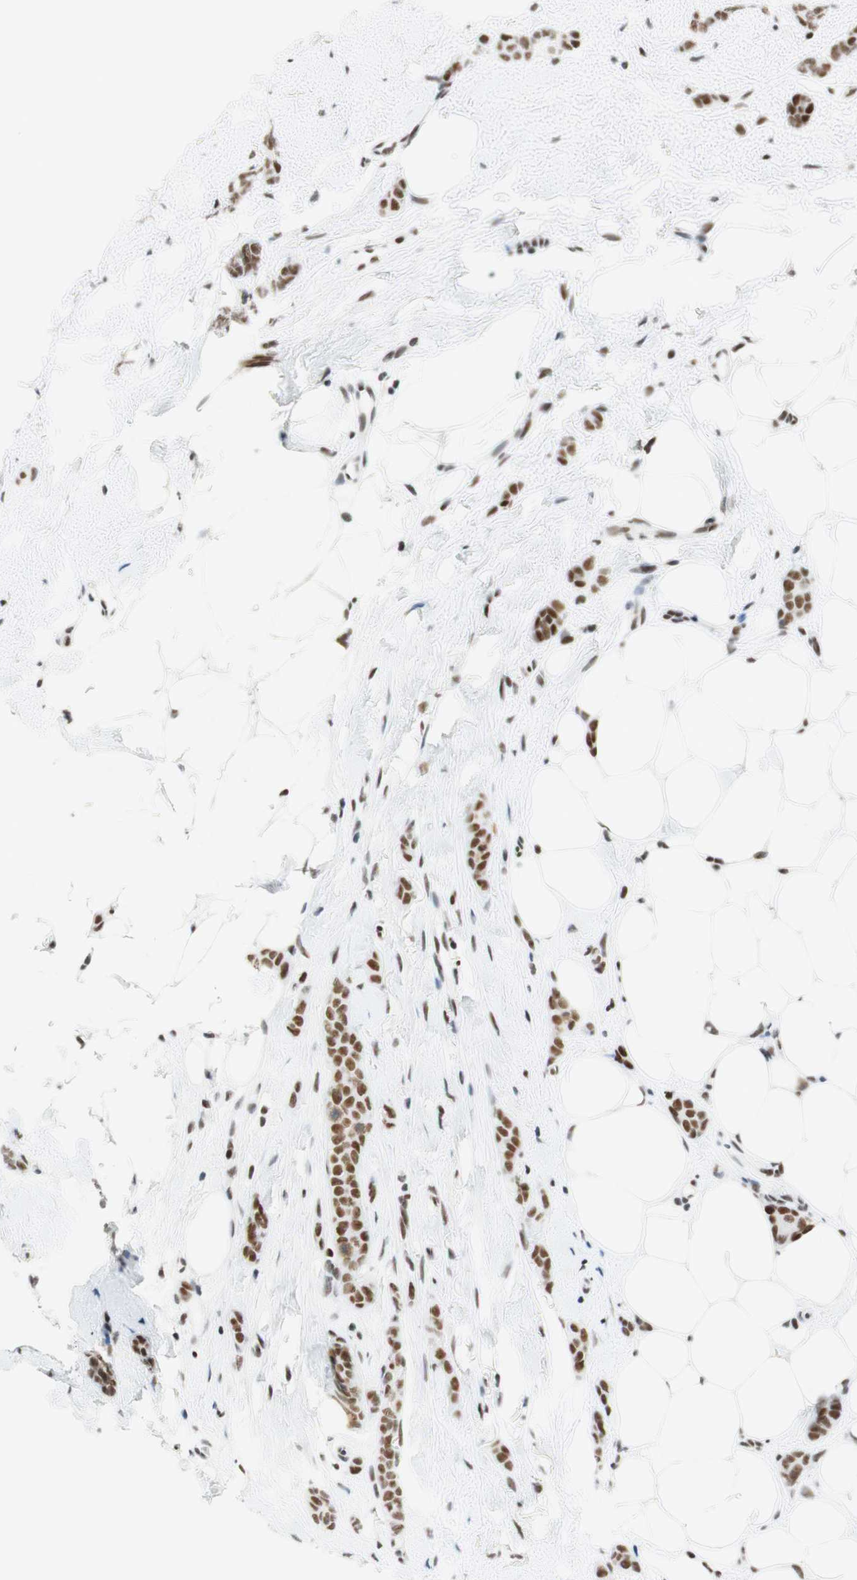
{"staining": {"intensity": "moderate", "quantity": ">75%", "location": "nuclear"}, "tissue": "breast cancer", "cell_type": "Tumor cells", "image_type": "cancer", "snomed": [{"axis": "morphology", "description": "Lobular carcinoma"}, {"axis": "topography", "description": "Skin"}, {"axis": "topography", "description": "Breast"}], "caption": "A medium amount of moderate nuclear expression is appreciated in about >75% of tumor cells in breast lobular carcinoma tissue. (DAB (3,3'-diaminobenzidine) IHC, brown staining for protein, blue staining for nuclei).", "gene": "RNF20", "patient": {"sex": "female", "age": 46}}